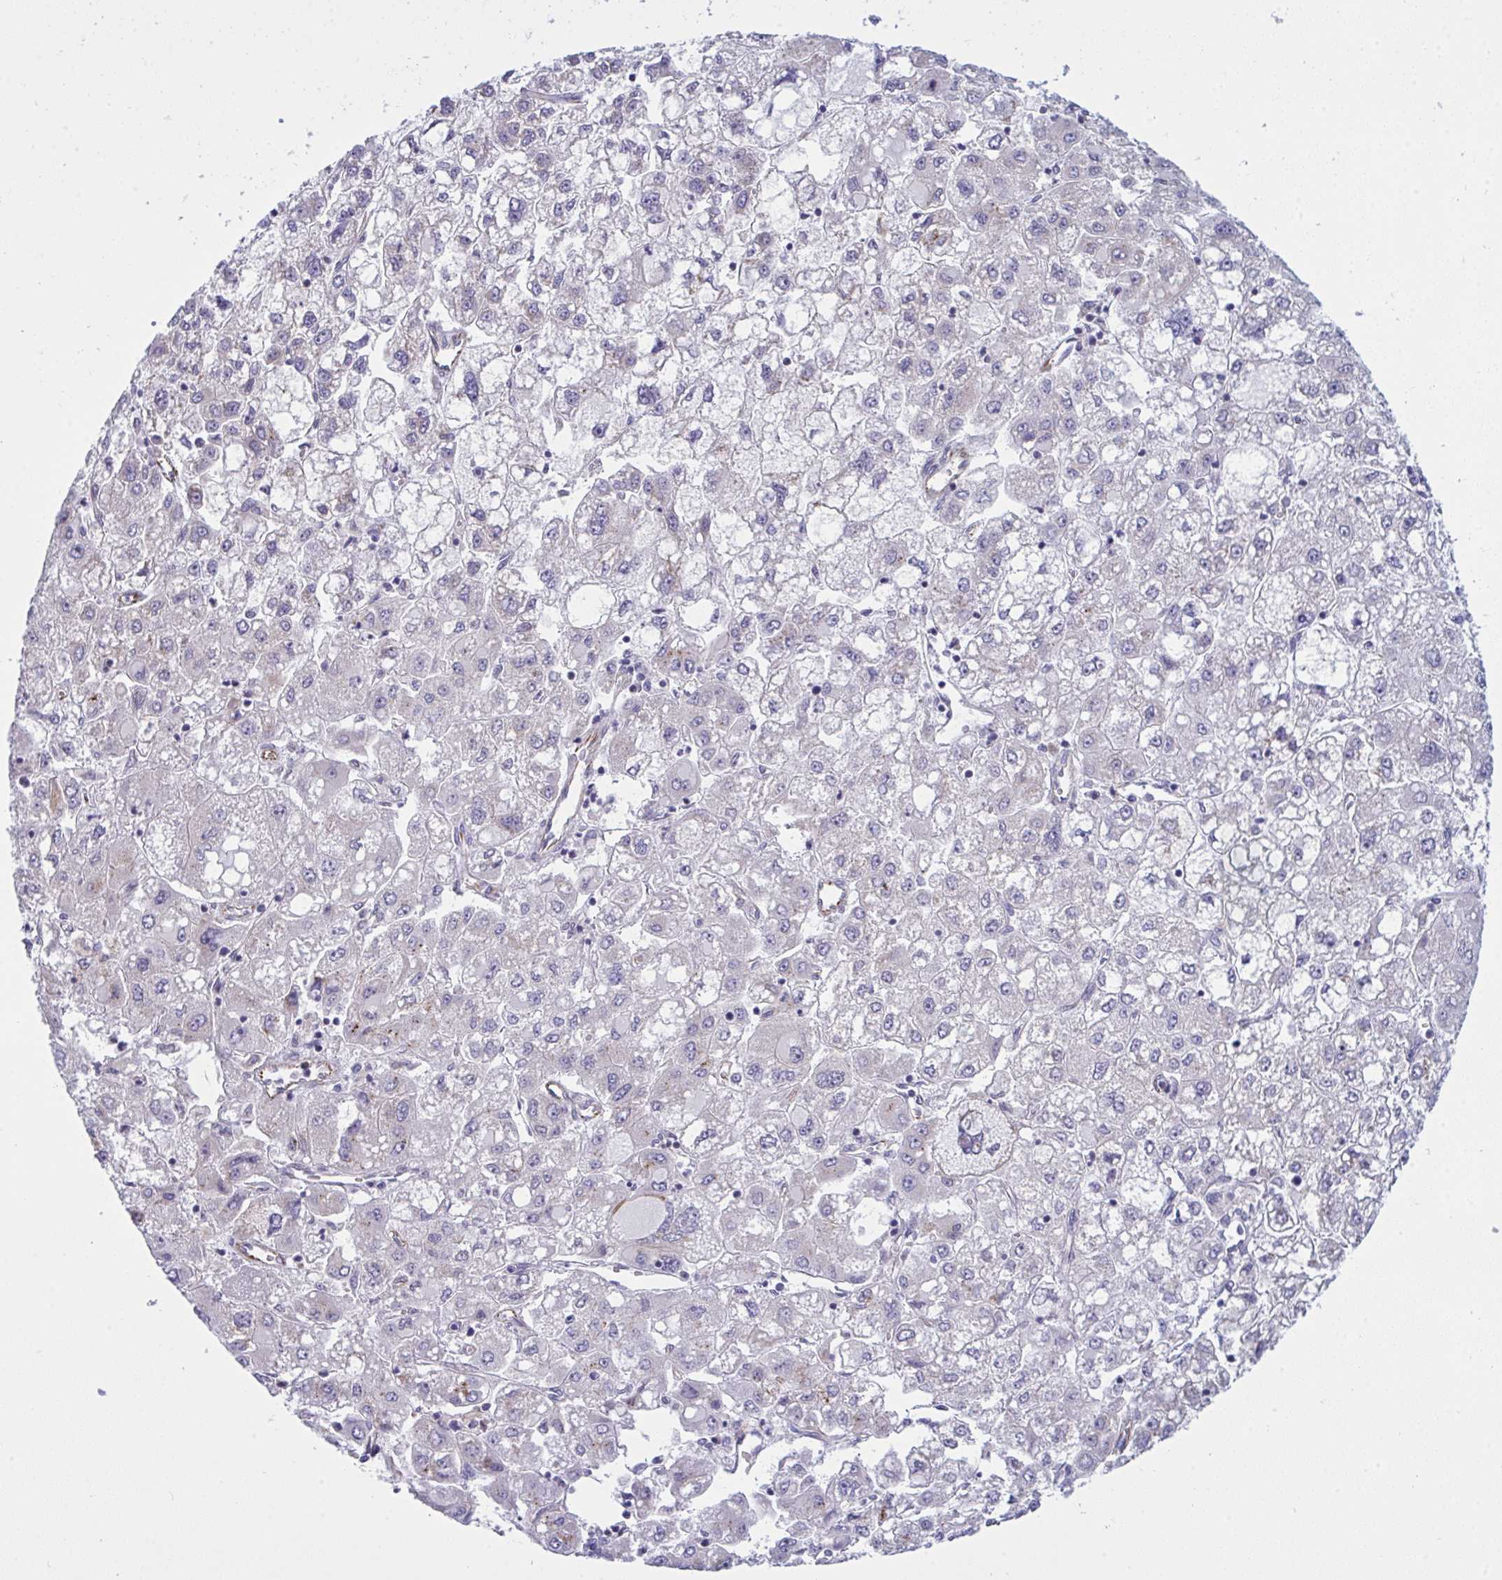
{"staining": {"intensity": "negative", "quantity": "none", "location": "none"}, "tissue": "liver cancer", "cell_type": "Tumor cells", "image_type": "cancer", "snomed": [{"axis": "morphology", "description": "Carcinoma, Hepatocellular, NOS"}, {"axis": "topography", "description": "Liver"}], "caption": "Protein analysis of liver cancer (hepatocellular carcinoma) reveals no significant positivity in tumor cells.", "gene": "DCBLD1", "patient": {"sex": "male", "age": 40}}